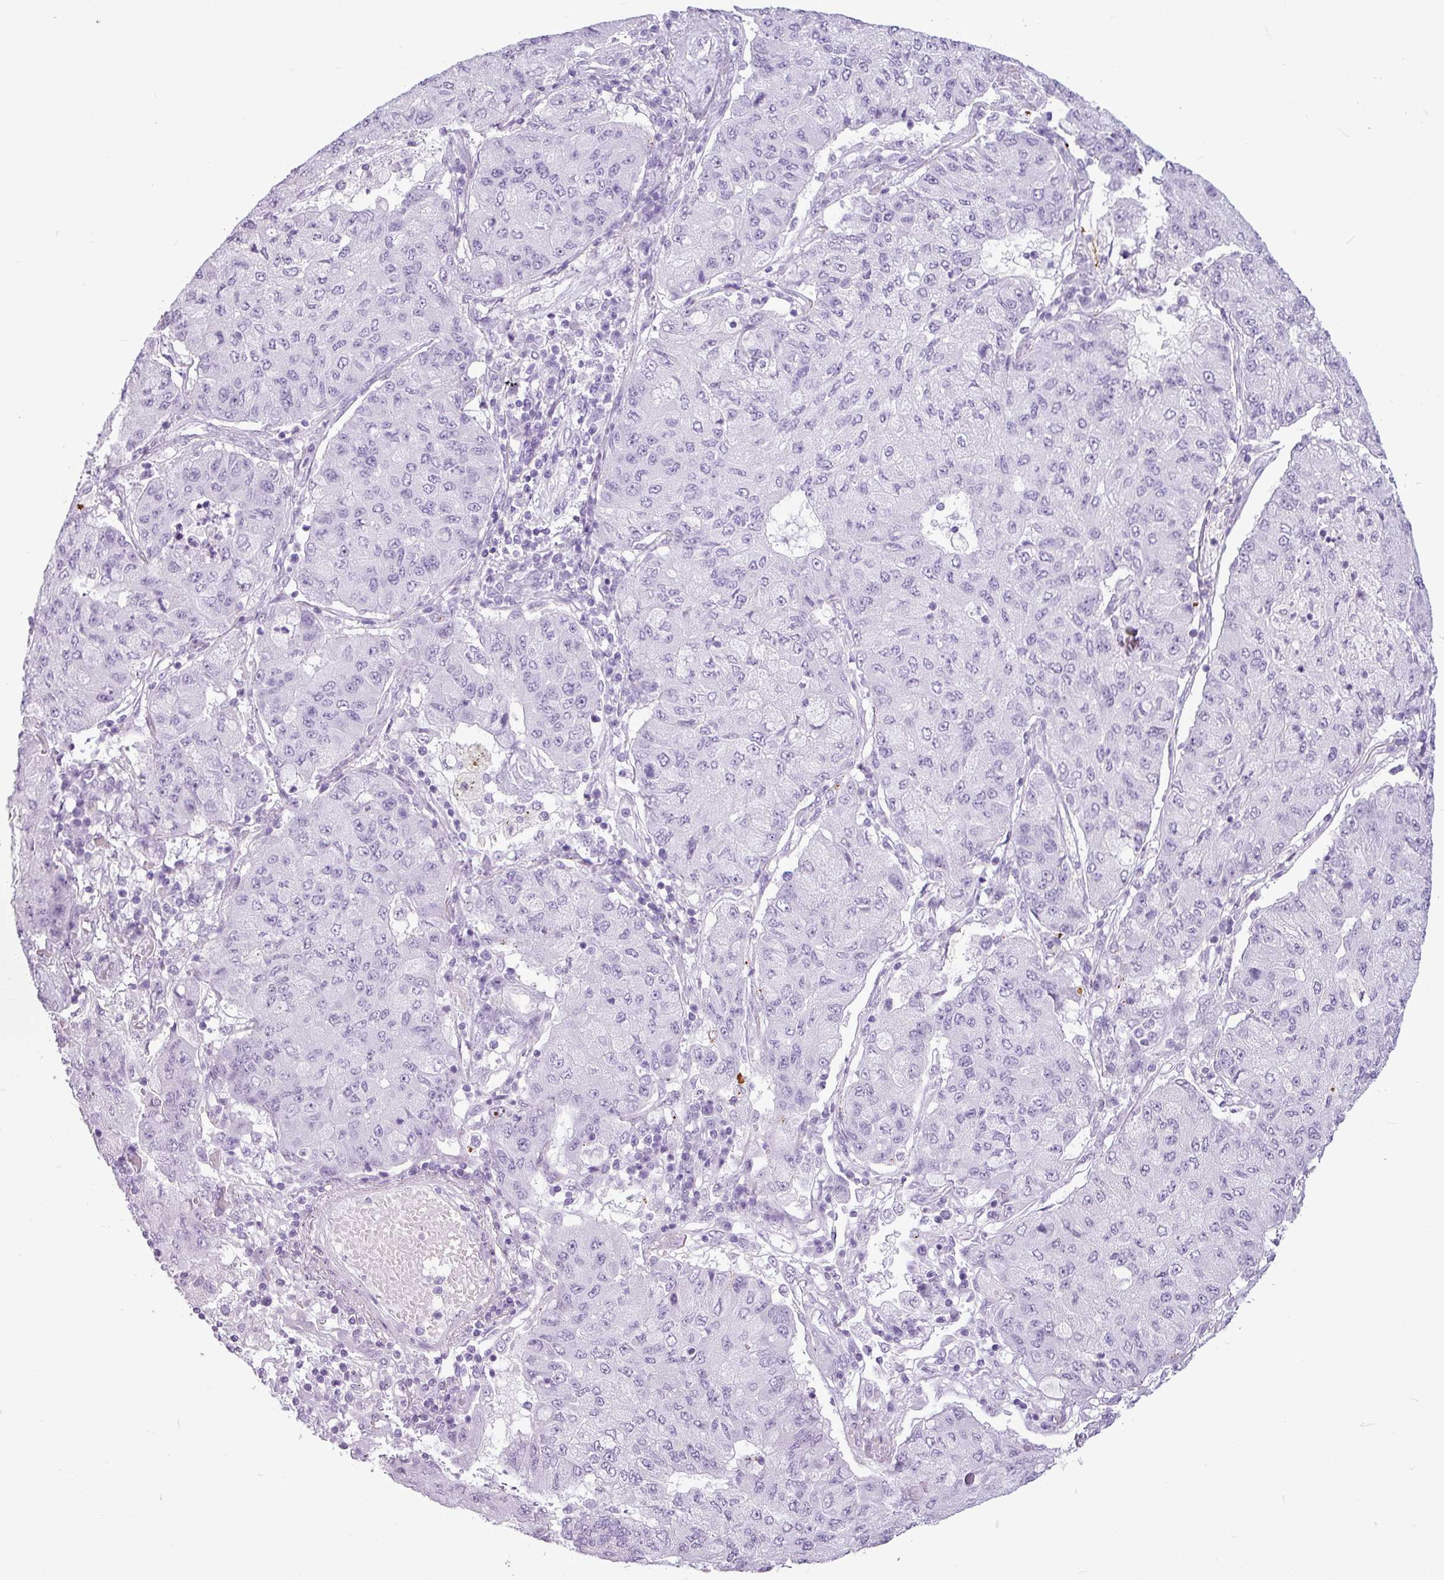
{"staining": {"intensity": "negative", "quantity": "none", "location": "none"}, "tissue": "lung cancer", "cell_type": "Tumor cells", "image_type": "cancer", "snomed": [{"axis": "morphology", "description": "Squamous cell carcinoma, NOS"}, {"axis": "topography", "description": "Lung"}], "caption": "Micrograph shows no significant protein positivity in tumor cells of lung squamous cell carcinoma.", "gene": "AMY1B", "patient": {"sex": "male", "age": 74}}